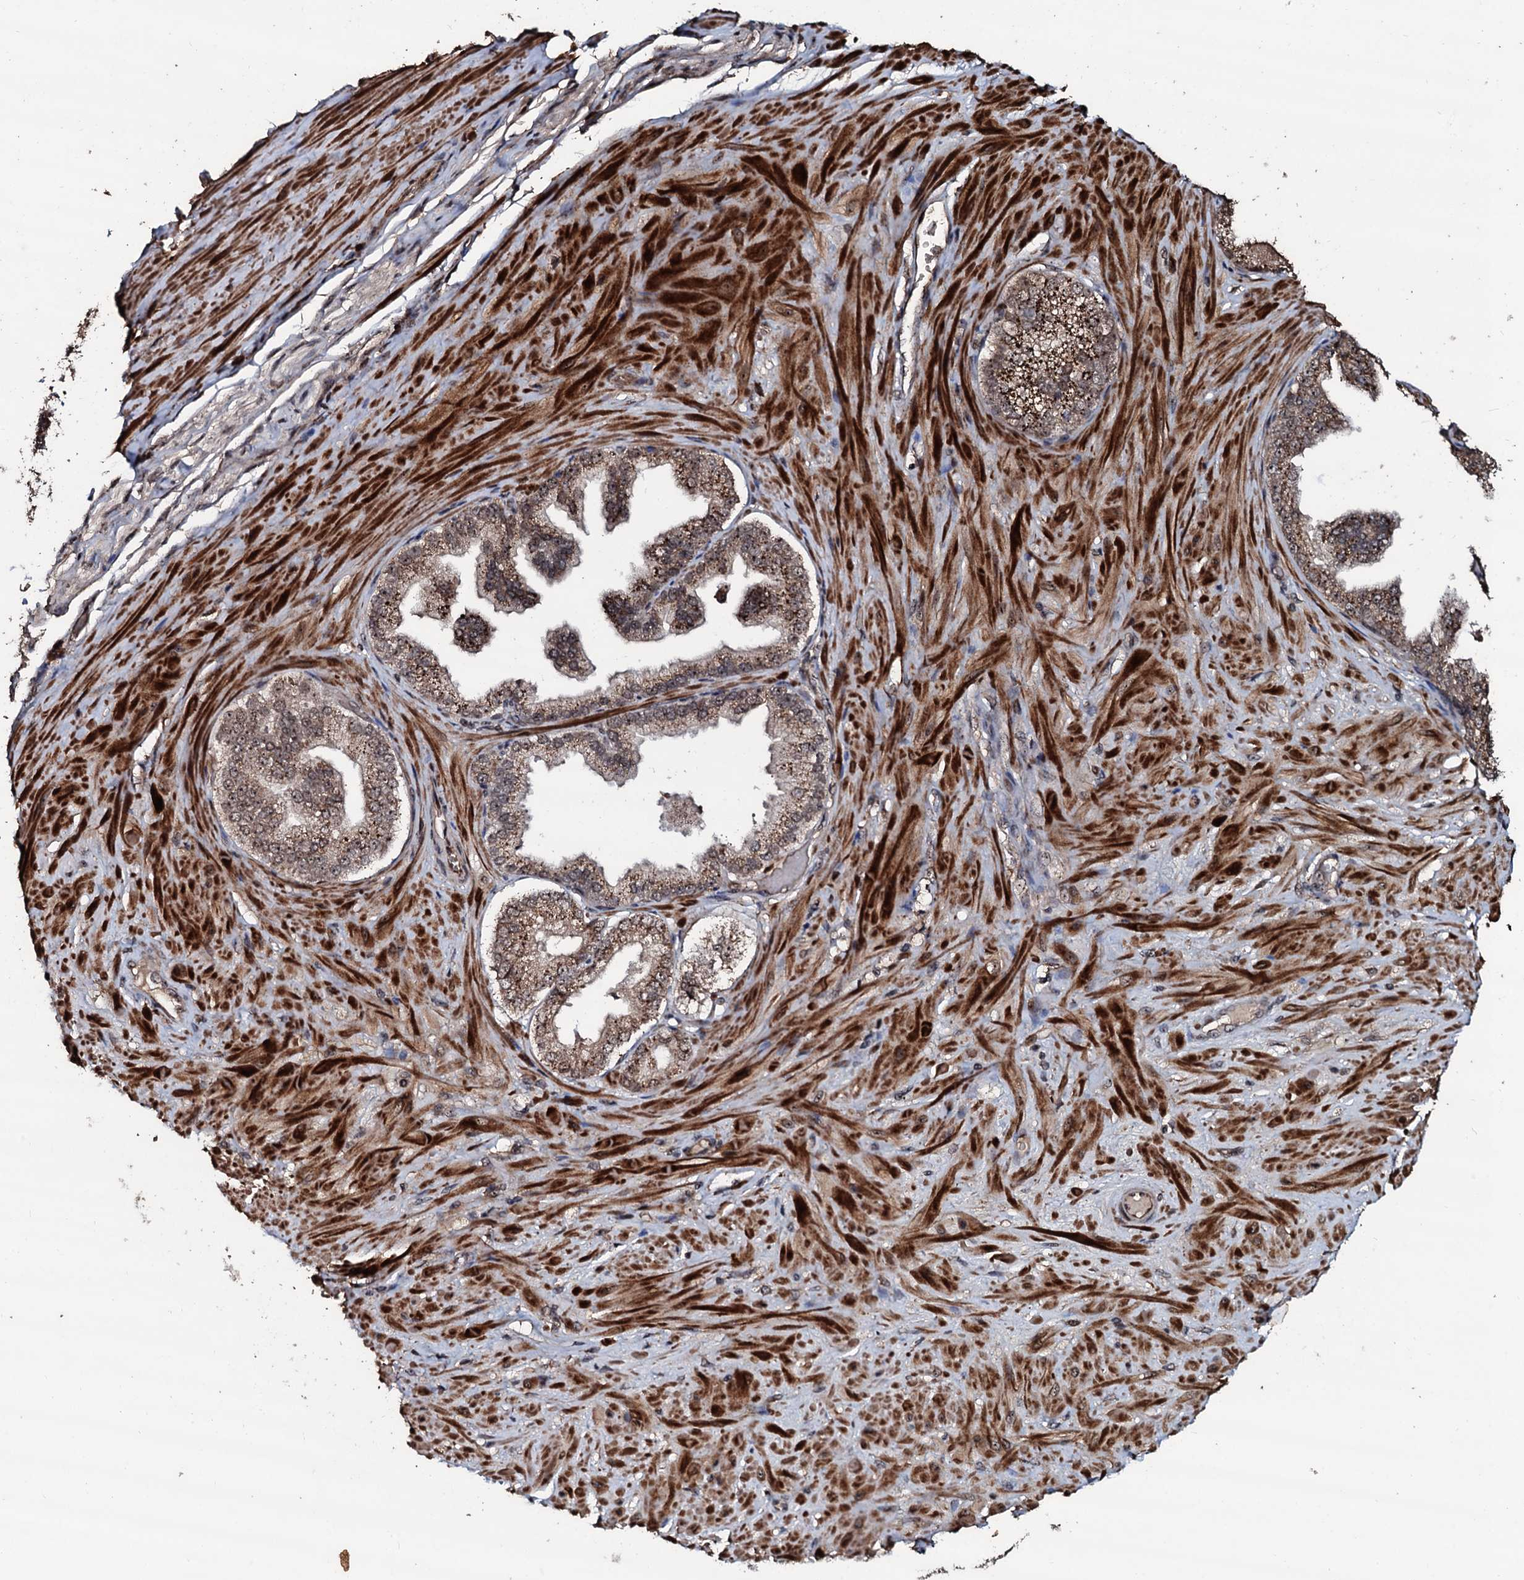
{"staining": {"intensity": "strong", "quantity": ">75%", "location": "cytoplasmic/membranous,nuclear"}, "tissue": "soft tissue", "cell_type": "Chondrocytes", "image_type": "normal", "snomed": [{"axis": "morphology", "description": "Normal tissue, NOS"}, {"axis": "morphology", "description": "Adenocarcinoma, Low grade"}, {"axis": "topography", "description": "Prostate"}, {"axis": "topography", "description": "Peripheral nerve tissue"}], "caption": "This photomicrograph demonstrates immunohistochemistry staining of unremarkable soft tissue, with high strong cytoplasmic/membranous,nuclear positivity in approximately >75% of chondrocytes.", "gene": "SUPT7L", "patient": {"sex": "male", "age": 63}}